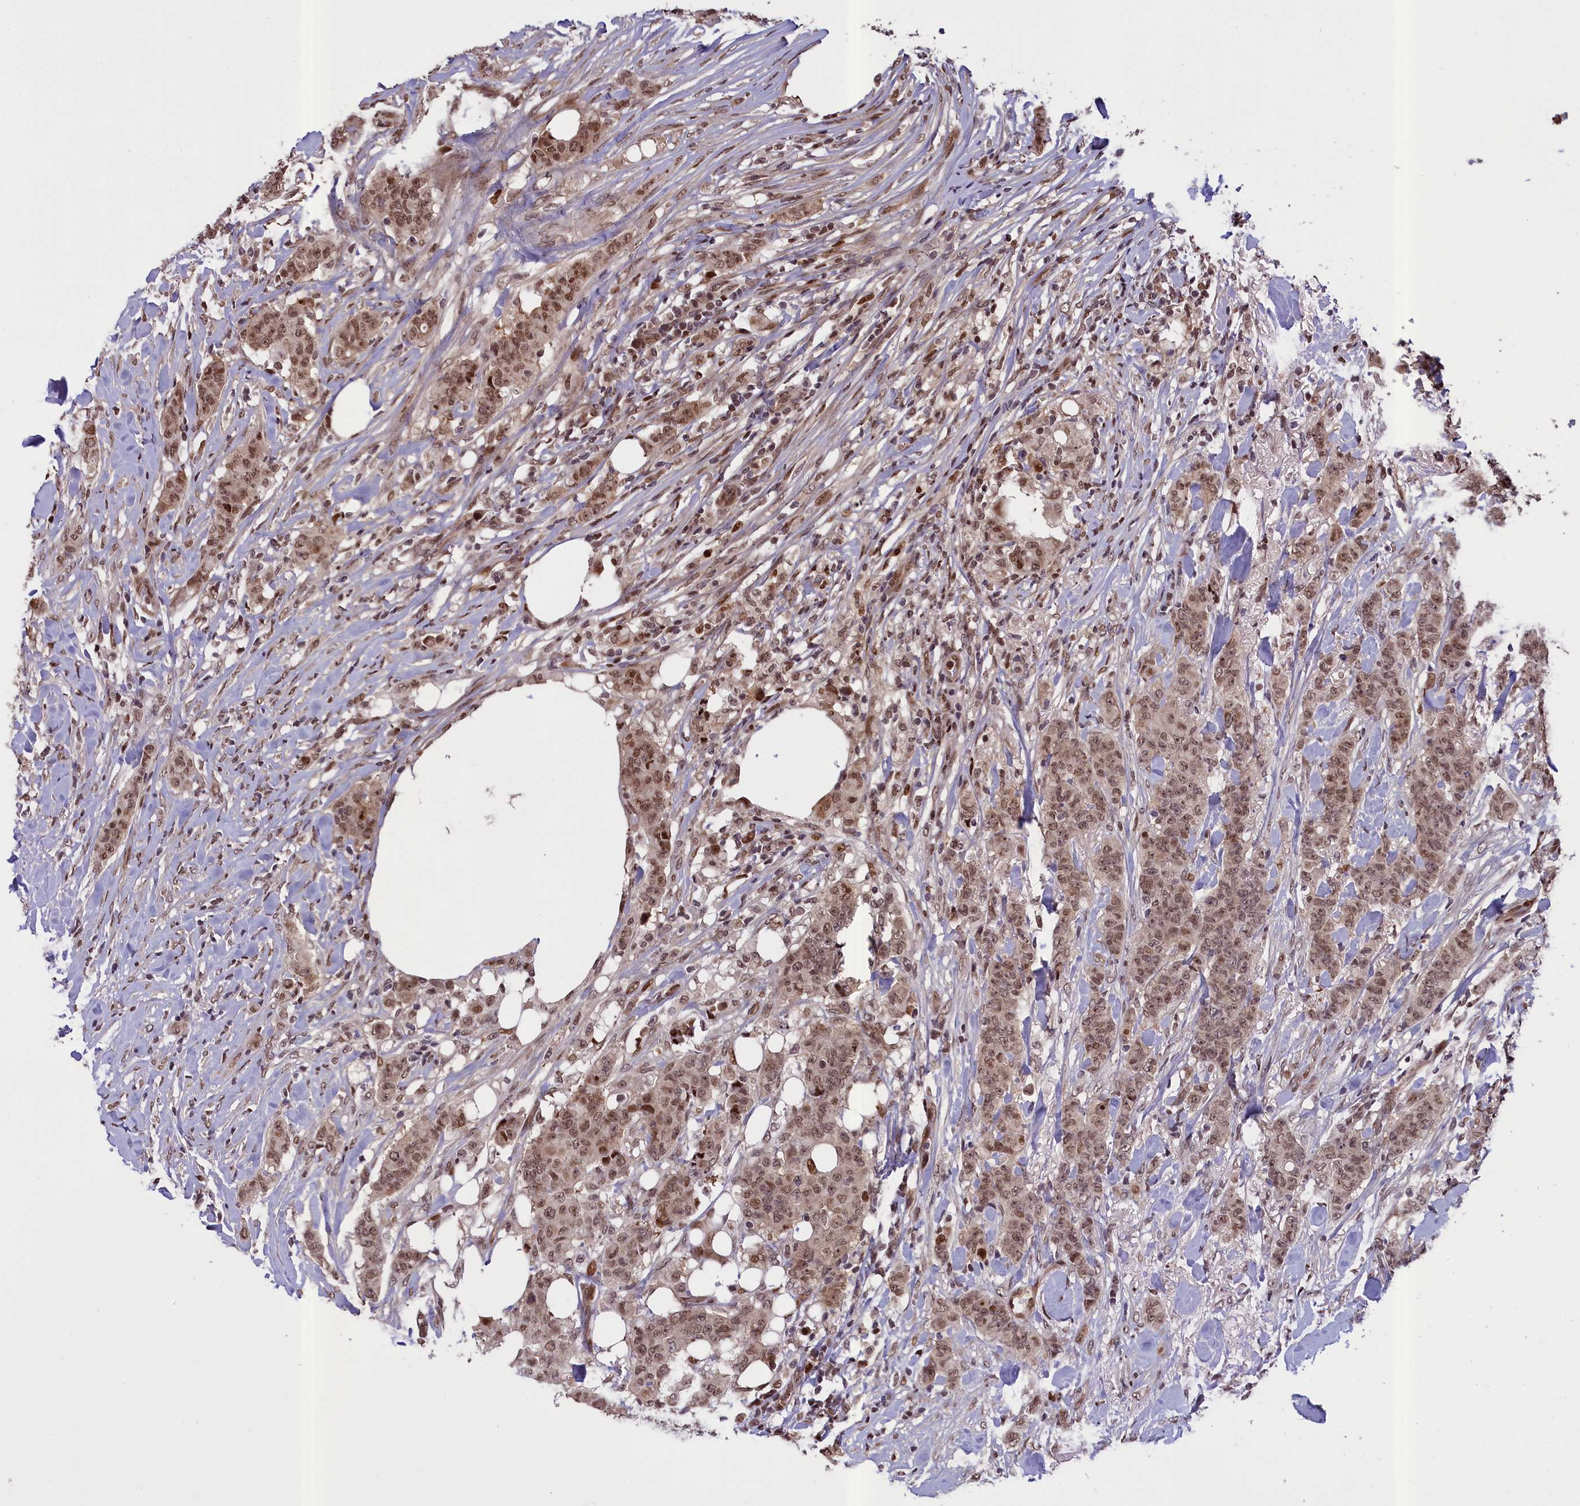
{"staining": {"intensity": "moderate", "quantity": ">75%", "location": "nuclear"}, "tissue": "breast cancer", "cell_type": "Tumor cells", "image_type": "cancer", "snomed": [{"axis": "morphology", "description": "Duct carcinoma"}, {"axis": "topography", "description": "Breast"}], "caption": "Approximately >75% of tumor cells in invasive ductal carcinoma (breast) show moderate nuclear protein staining as visualized by brown immunohistochemical staining.", "gene": "RELB", "patient": {"sex": "female", "age": 40}}